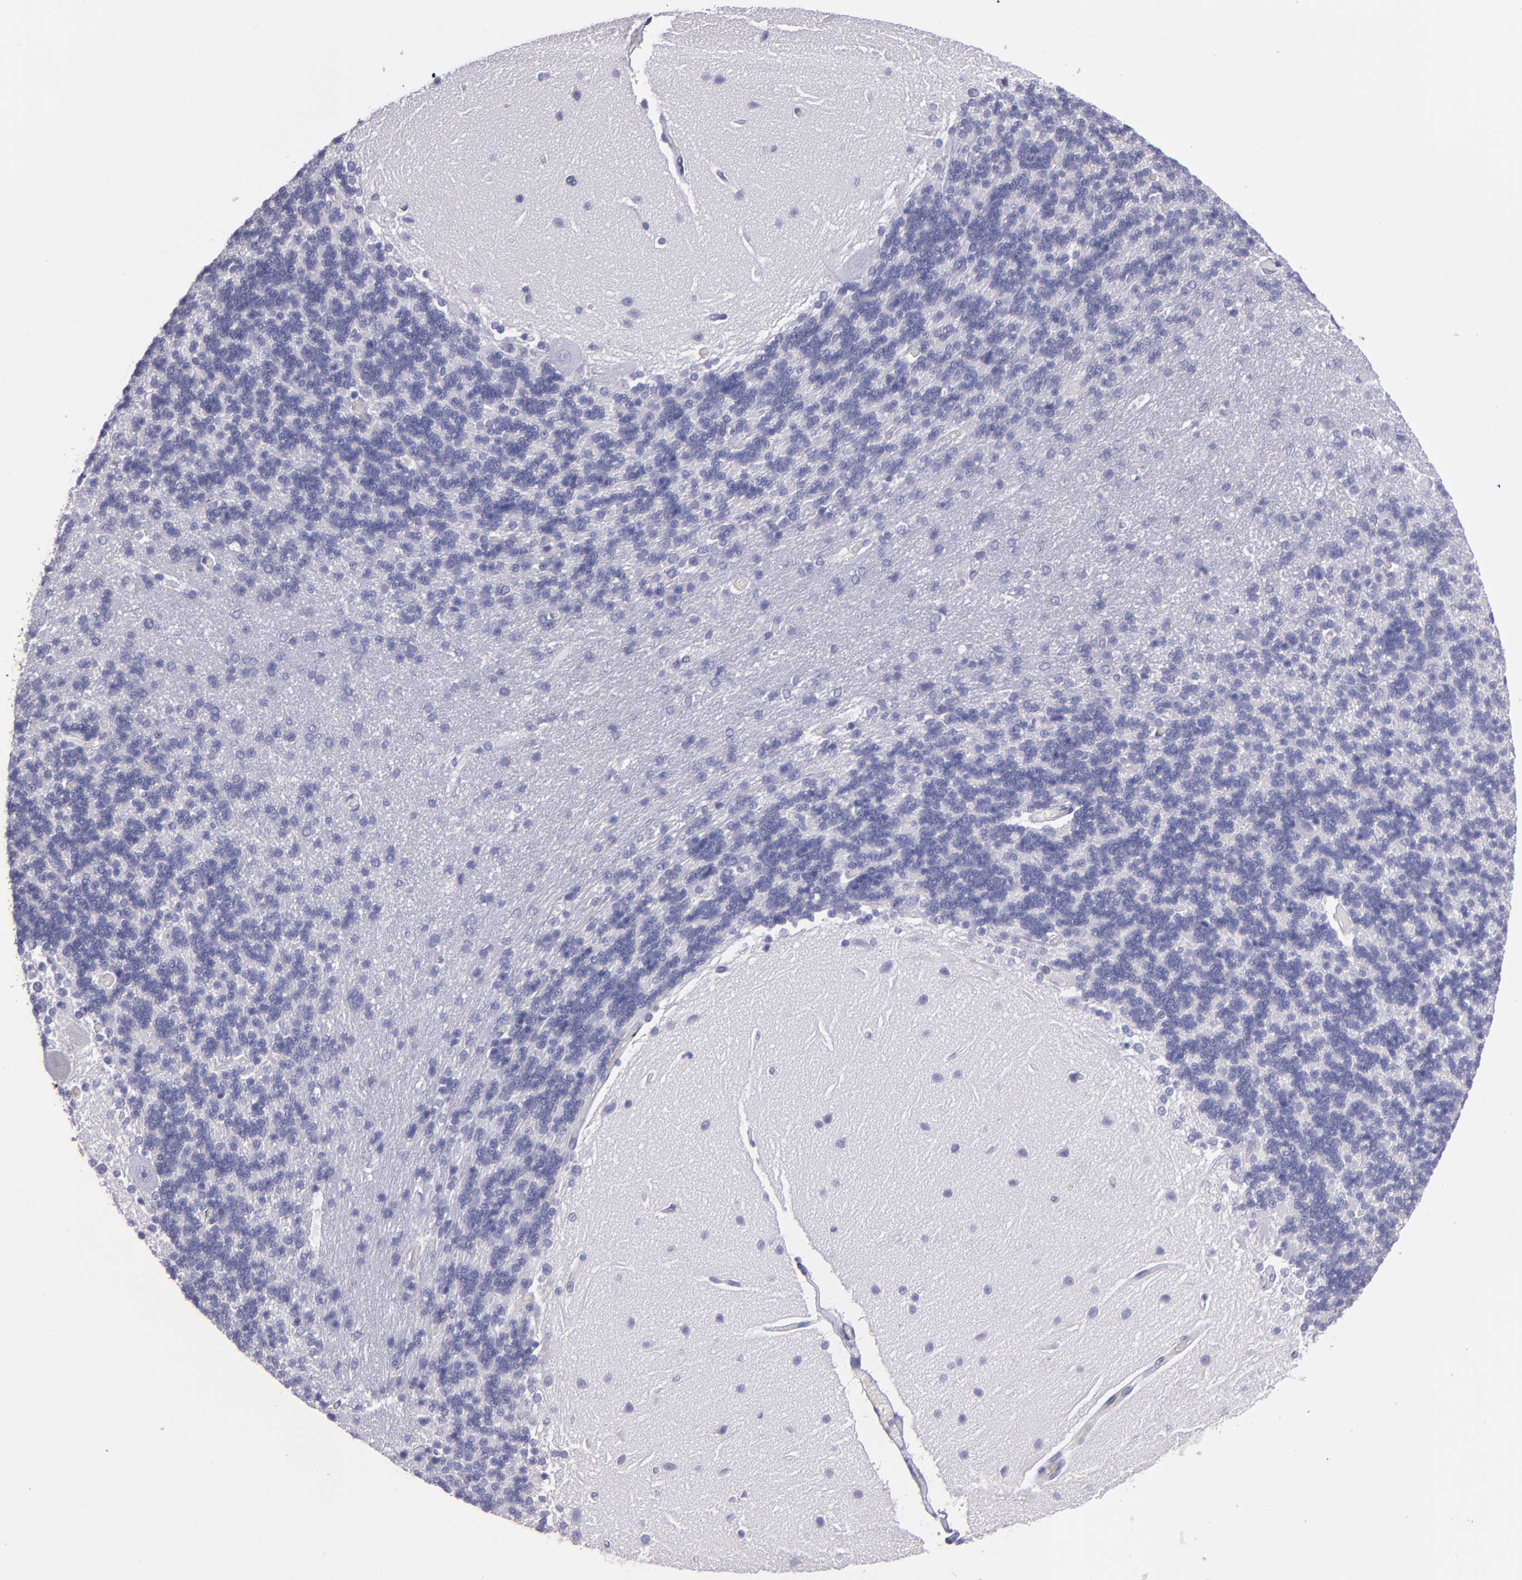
{"staining": {"intensity": "negative", "quantity": "none", "location": "none"}, "tissue": "cerebellum", "cell_type": "Cells in granular layer", "image_type": "normal", "snomed": [{"axis": "morphology", "description": "Normal tissue, NOS"}, {"axis": "topography", "description": "Cerebellum"}], "caption": "This micrograph is of normal cerebellum stained with immunohistochemistry to label a protein in brown with the nuclei are counter-stained blue. There is no staining in cells in granular layer.", "gene": "TG", "patient": {"sex": "female", "age": 54}}